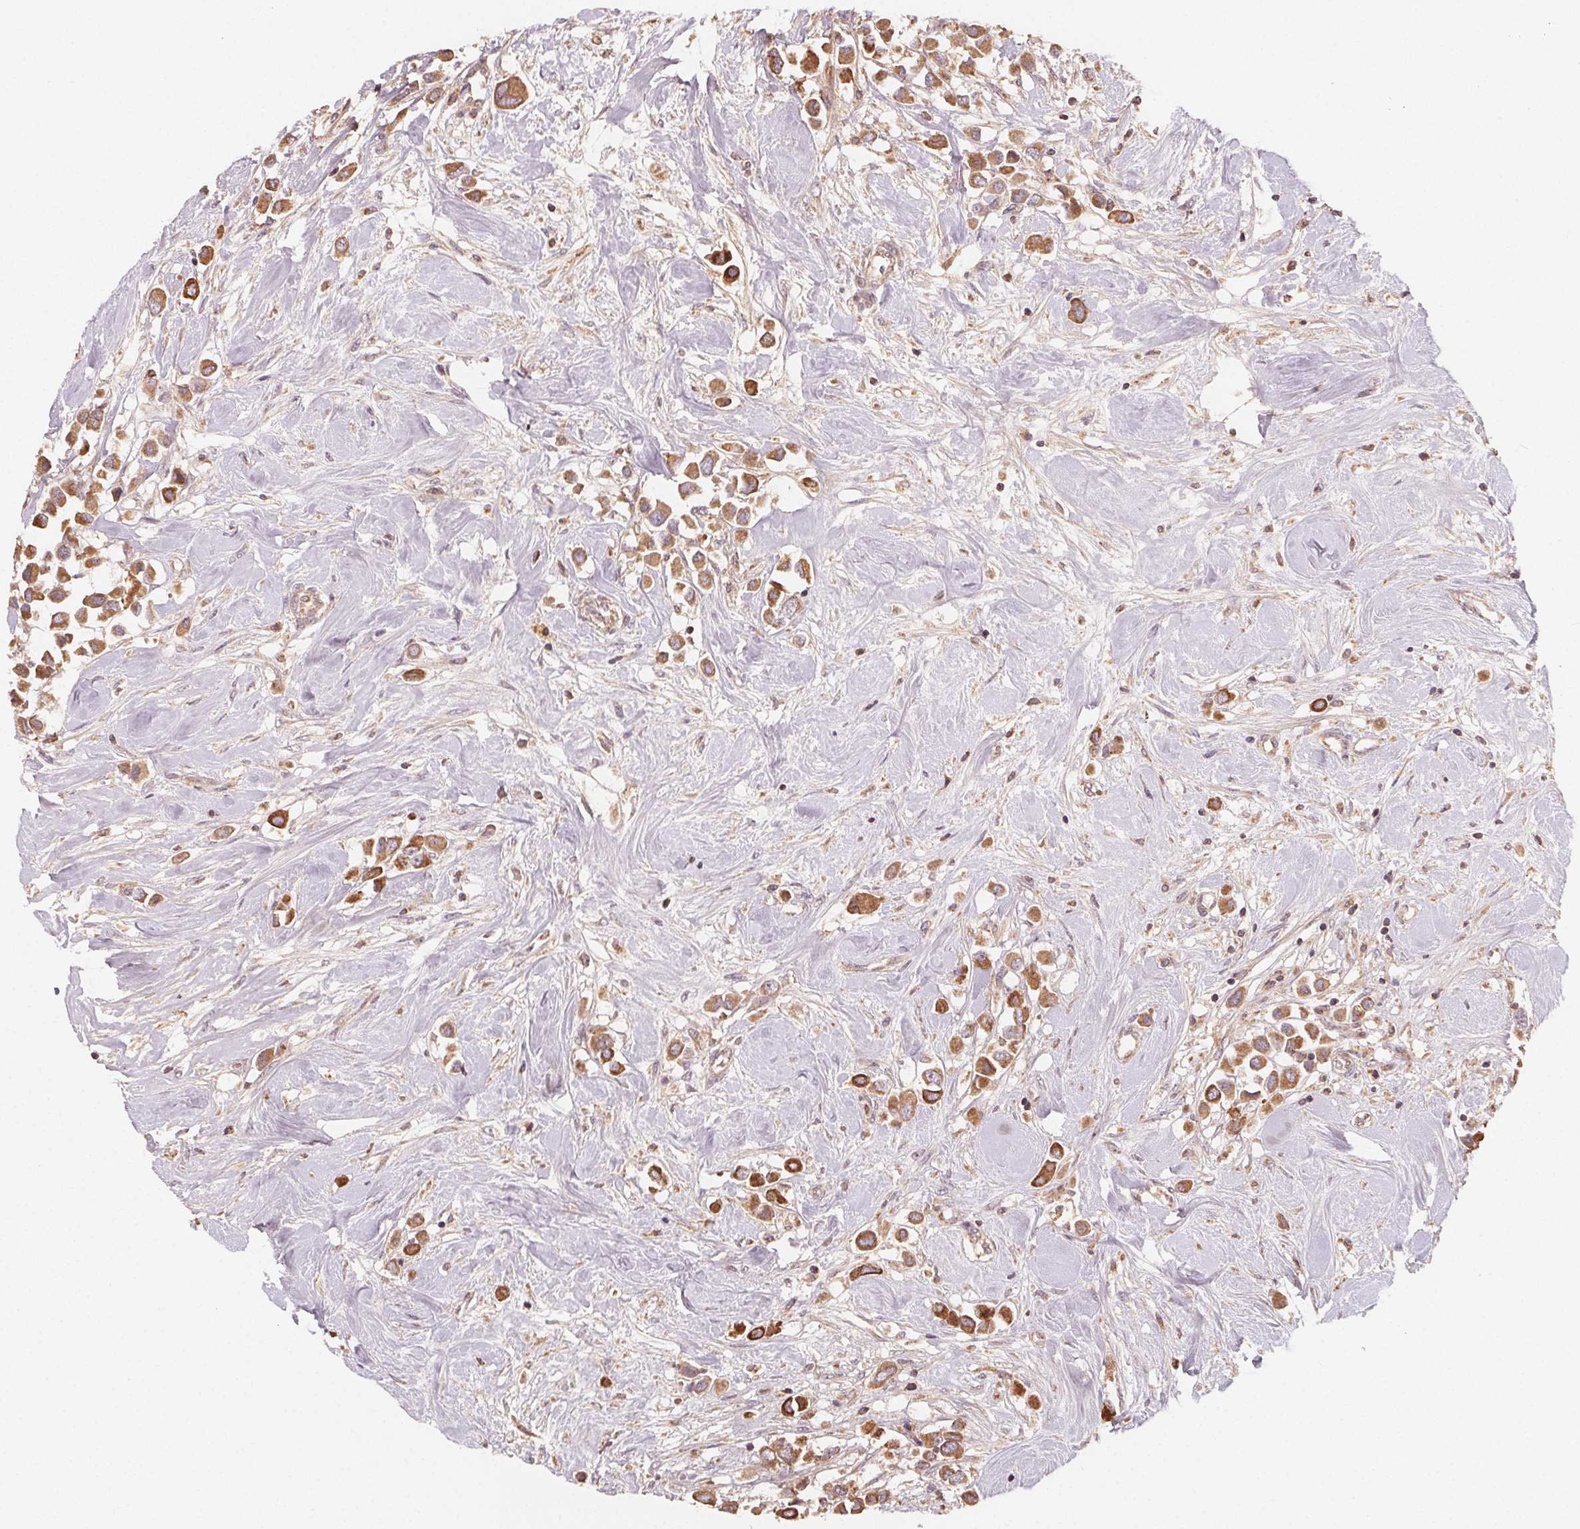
{"staining": {"intensity": "moderate", "quantity": ">75%", "location": "cytoplasmic/membranous"}, "tissue": "breast cancer", "cell_type": "Tumor cells", "image_type": "cancer", "snomed": [{"axis": "morphology", "description": "Duct carcinoma"}, {"axis": "topography", "description": "Breast"}], "caption": "This is an image of immunohistochemistry (IHC) staining of breast cancer, which shows moderate positivity in the cytoplasmic/membranous of tumor cells.", "gene": "WBP2", "patient": {"sex": "female", "age": 61}}